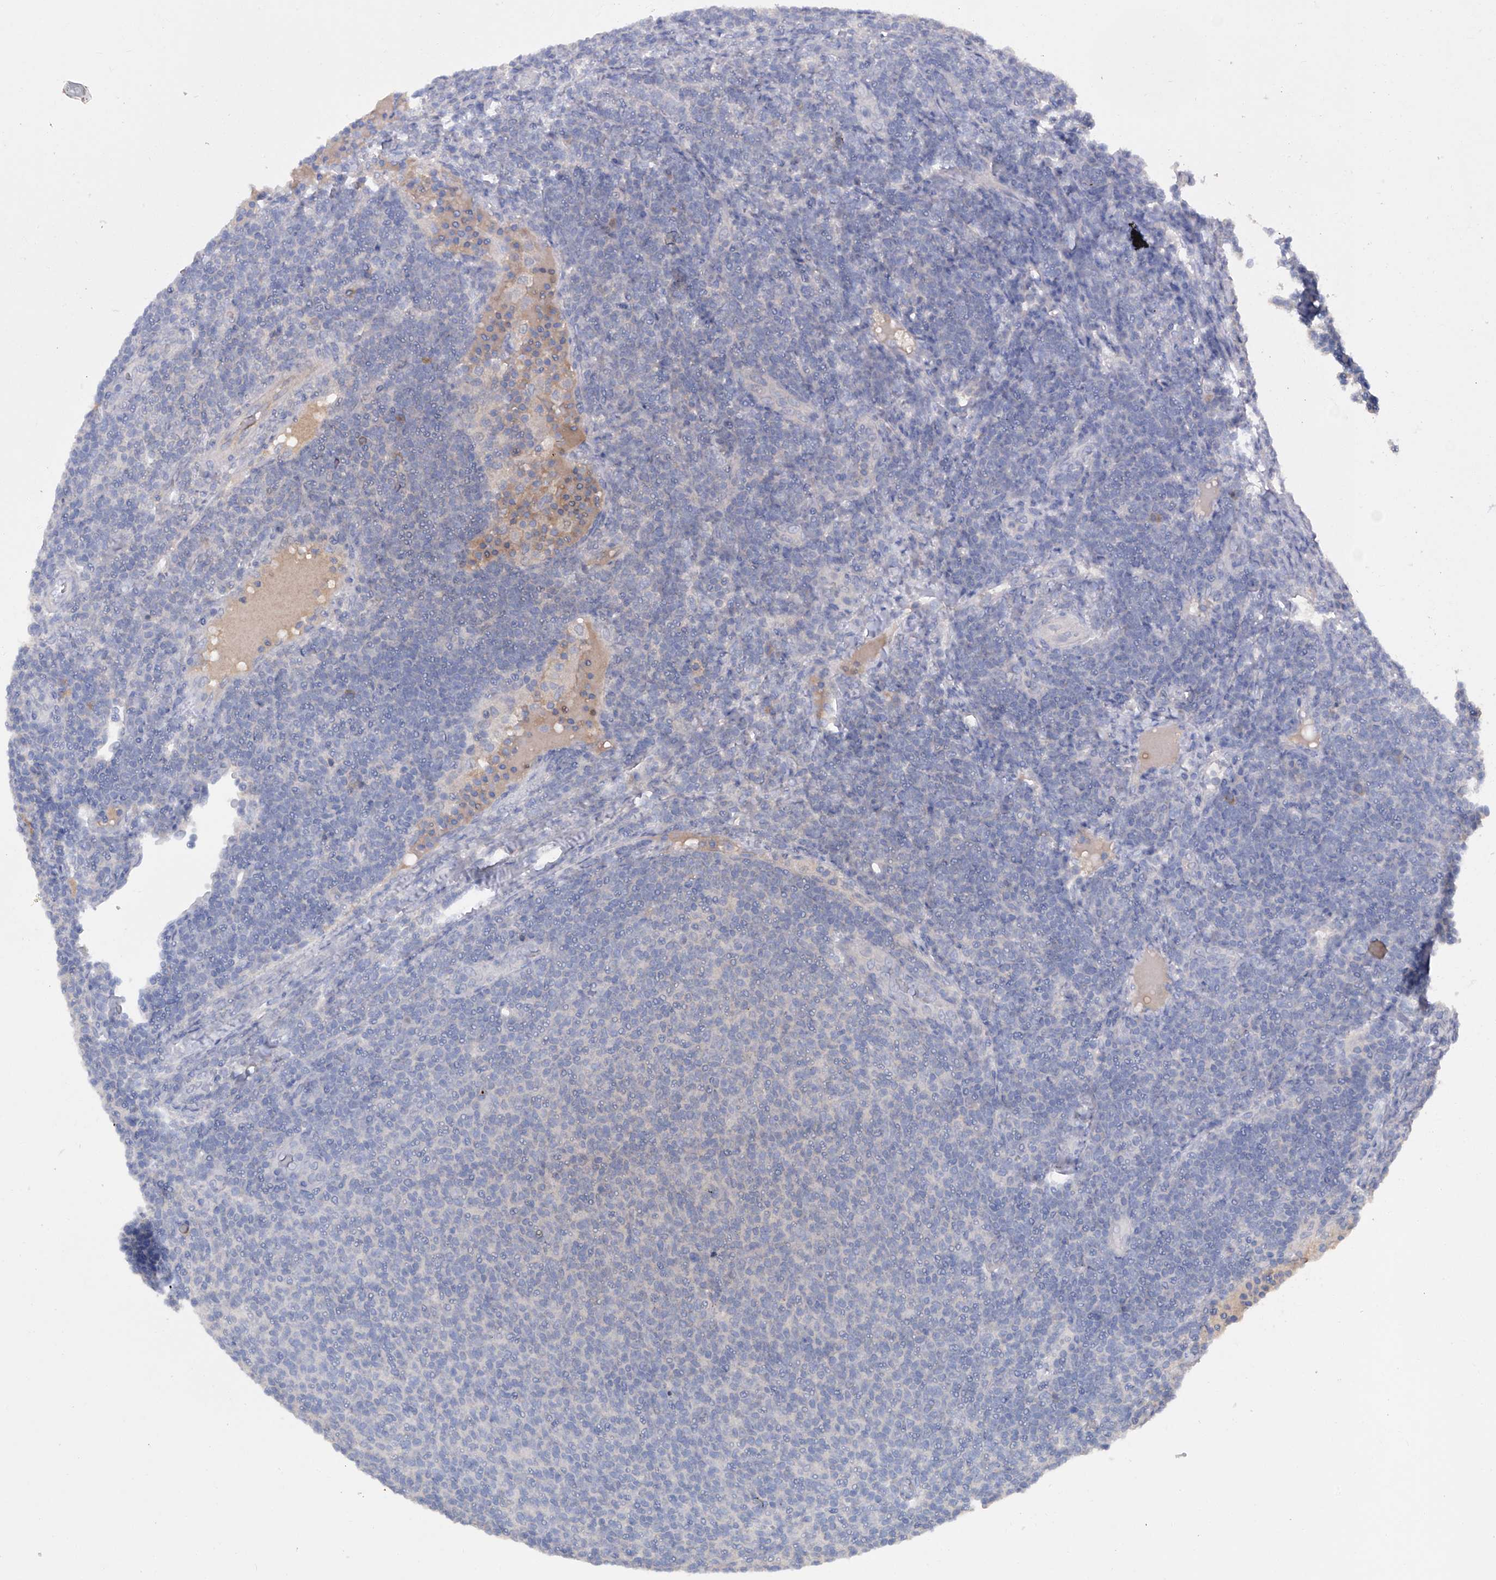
{"staining": {"intensity": "negative", "quantity": "none", "location": "none"}, "tissue": "lymphoma", "cell_type": "Tumor cells", "image_type": "cancer", "snomed": [{"axis": "morphology", "description": "Malignant lymphoma, non-Hodgkin's type, Low grade"}, {"axis": "topography", "description": "Lymph node"}], "caption": "Lymphoma stained for a protein using immunohistochemistry (IHC) demonstrates no positivity tumor cells.", "gene": "PCSK5", "patient": {"sex": "male", "age": 66}}